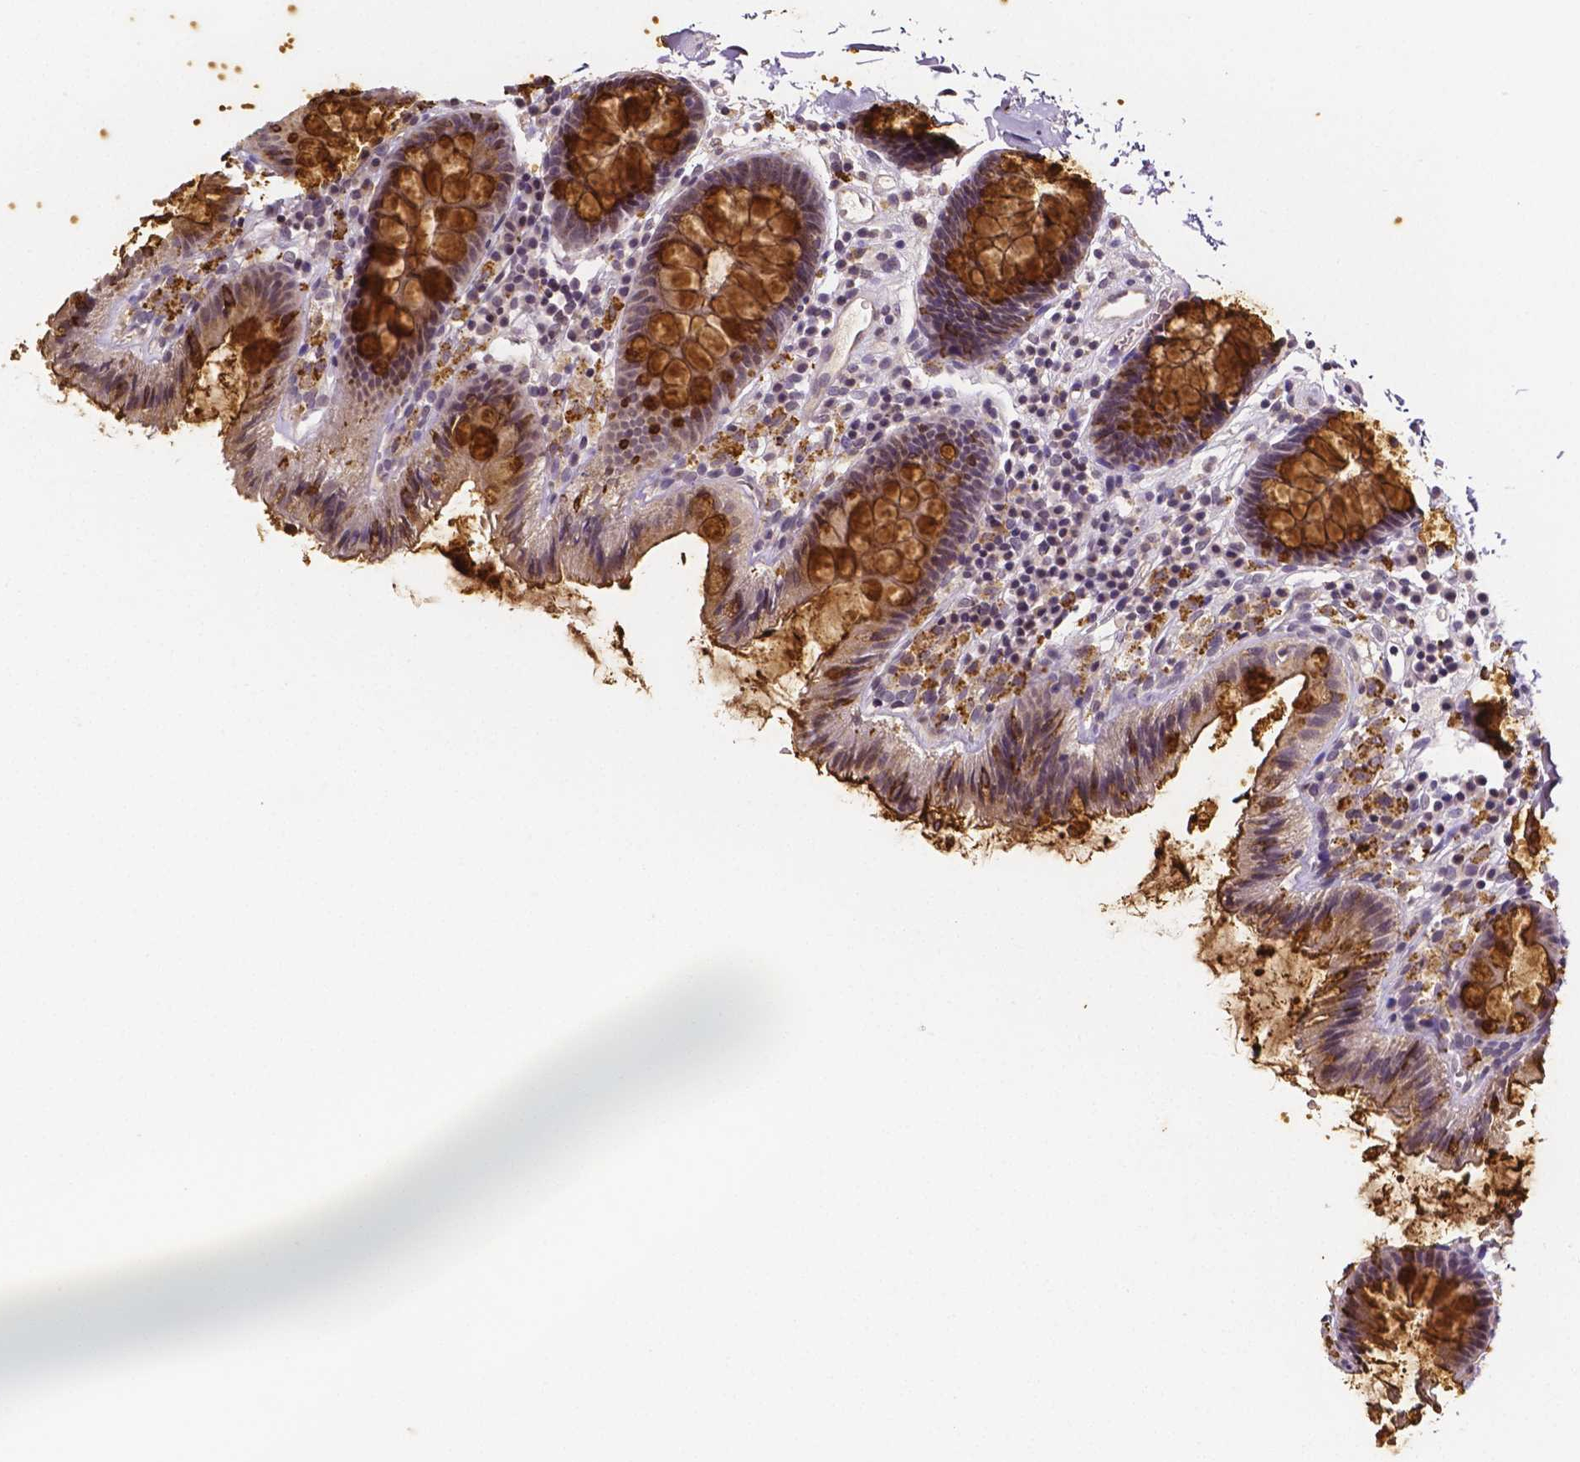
{"staining": {"intensity": "negative", "quantity": "none", "location": "none"}, "tissue": "colon", "cell_type": "Endothelial cells", "image_type": "normal", "snomed": [{"axis": "morphology", "description": "Normal tissue, NOS"}, {"axis": "topography", "description": "Colon"}], "caption": "There is no significant expression in endothelial cells of colon.", "gene": "NRGN", "patient": {"sex": "male", "age": 84}}